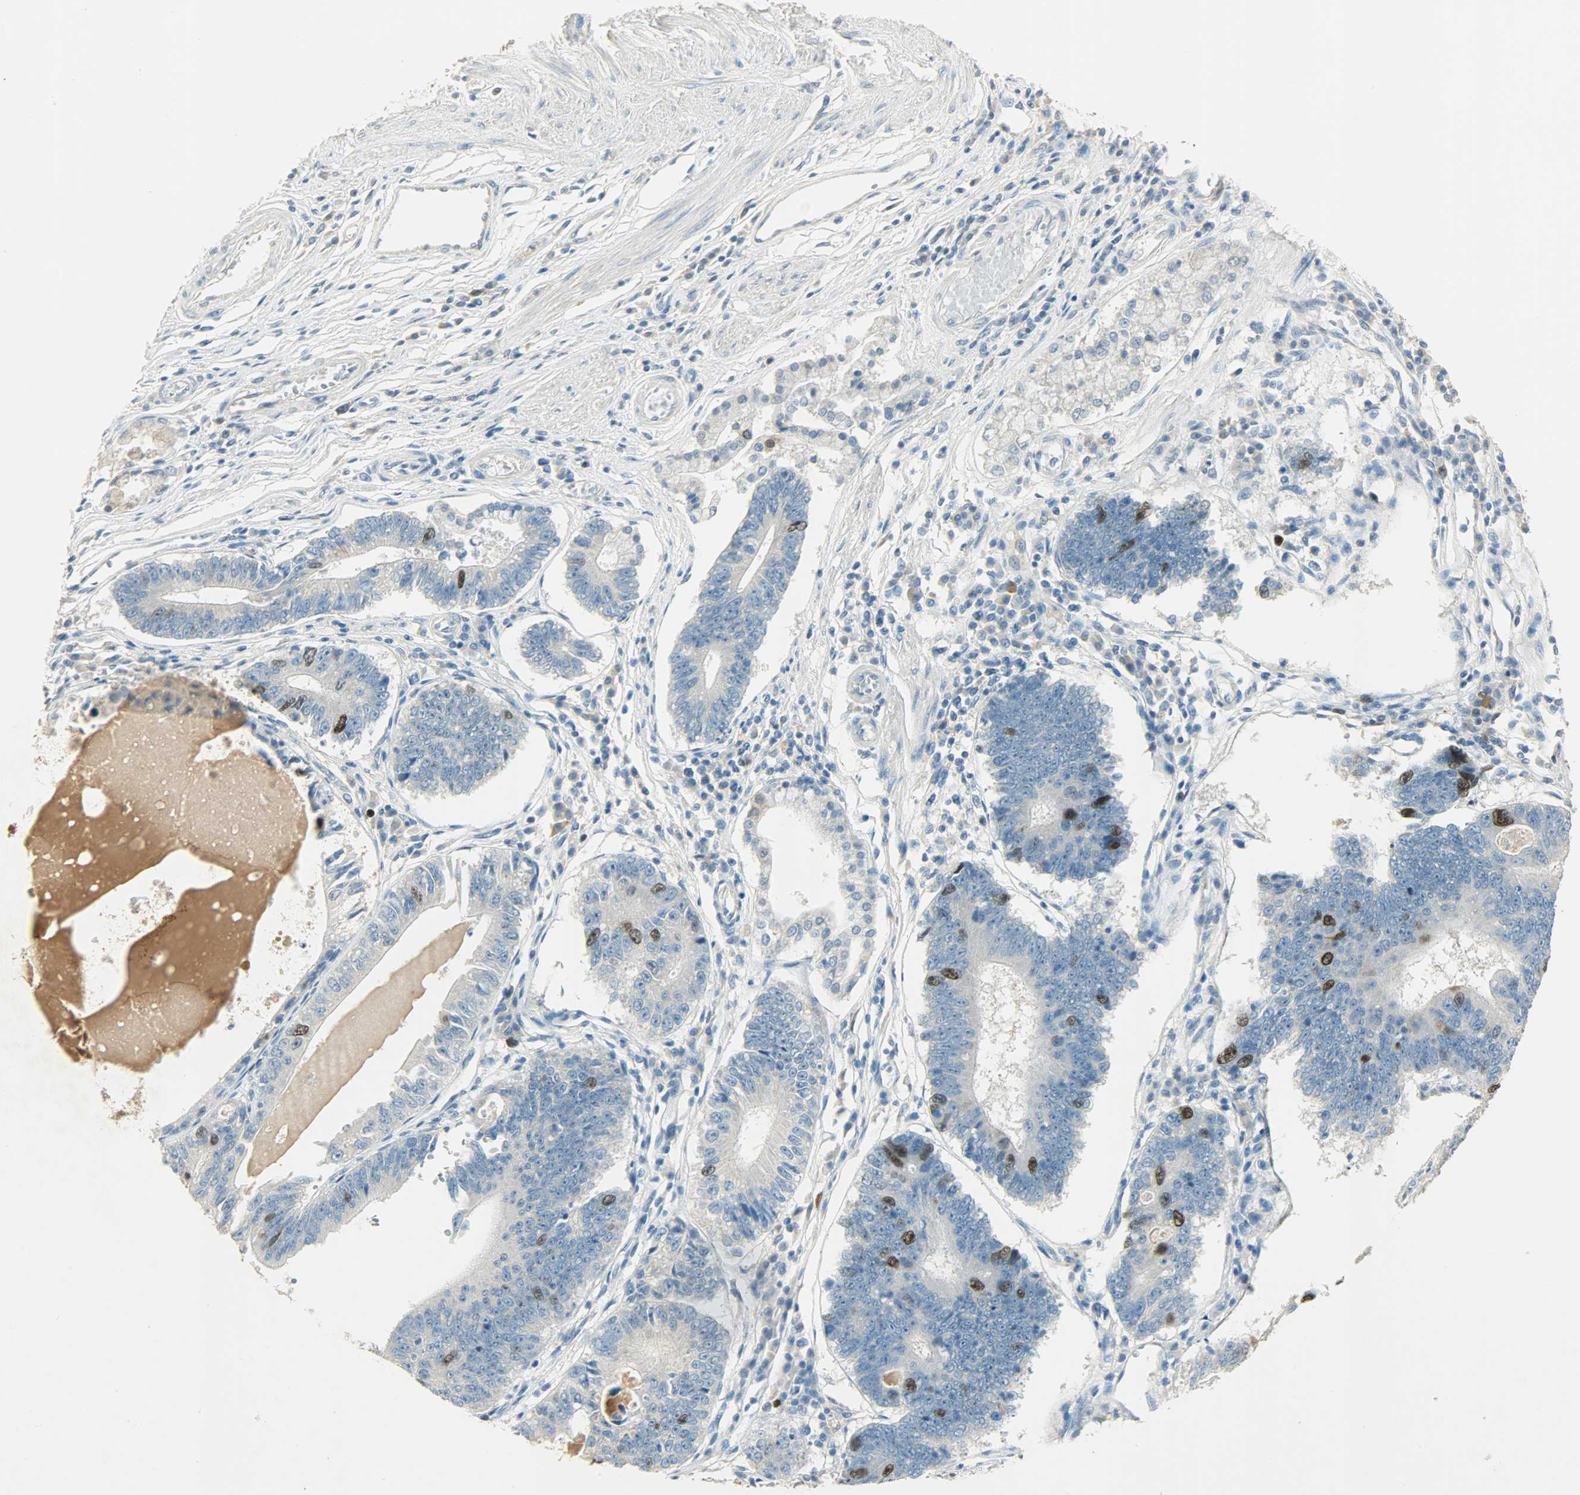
{"staining": {"intensity": "strong", "quantity": "<25%", "location": "nuclear"}, "tissue": "stomach cancer", "cell_type": "Tumor cells", "image_type": "cancer", "snomed": [{"axis": "morphology", "description": "Adenocarcinoma, NOS"}, {"axis": "topography", "description": "Stomach"}], "caption": "Immunohistochemical staining of human stomach cancer displays medium levels of strong nuclear protein staining in approximately <25% of tumor cells. Nuclei are stained in blue.", "gene": "TPX2", "patient": {"sex": "male", "age": 59}}